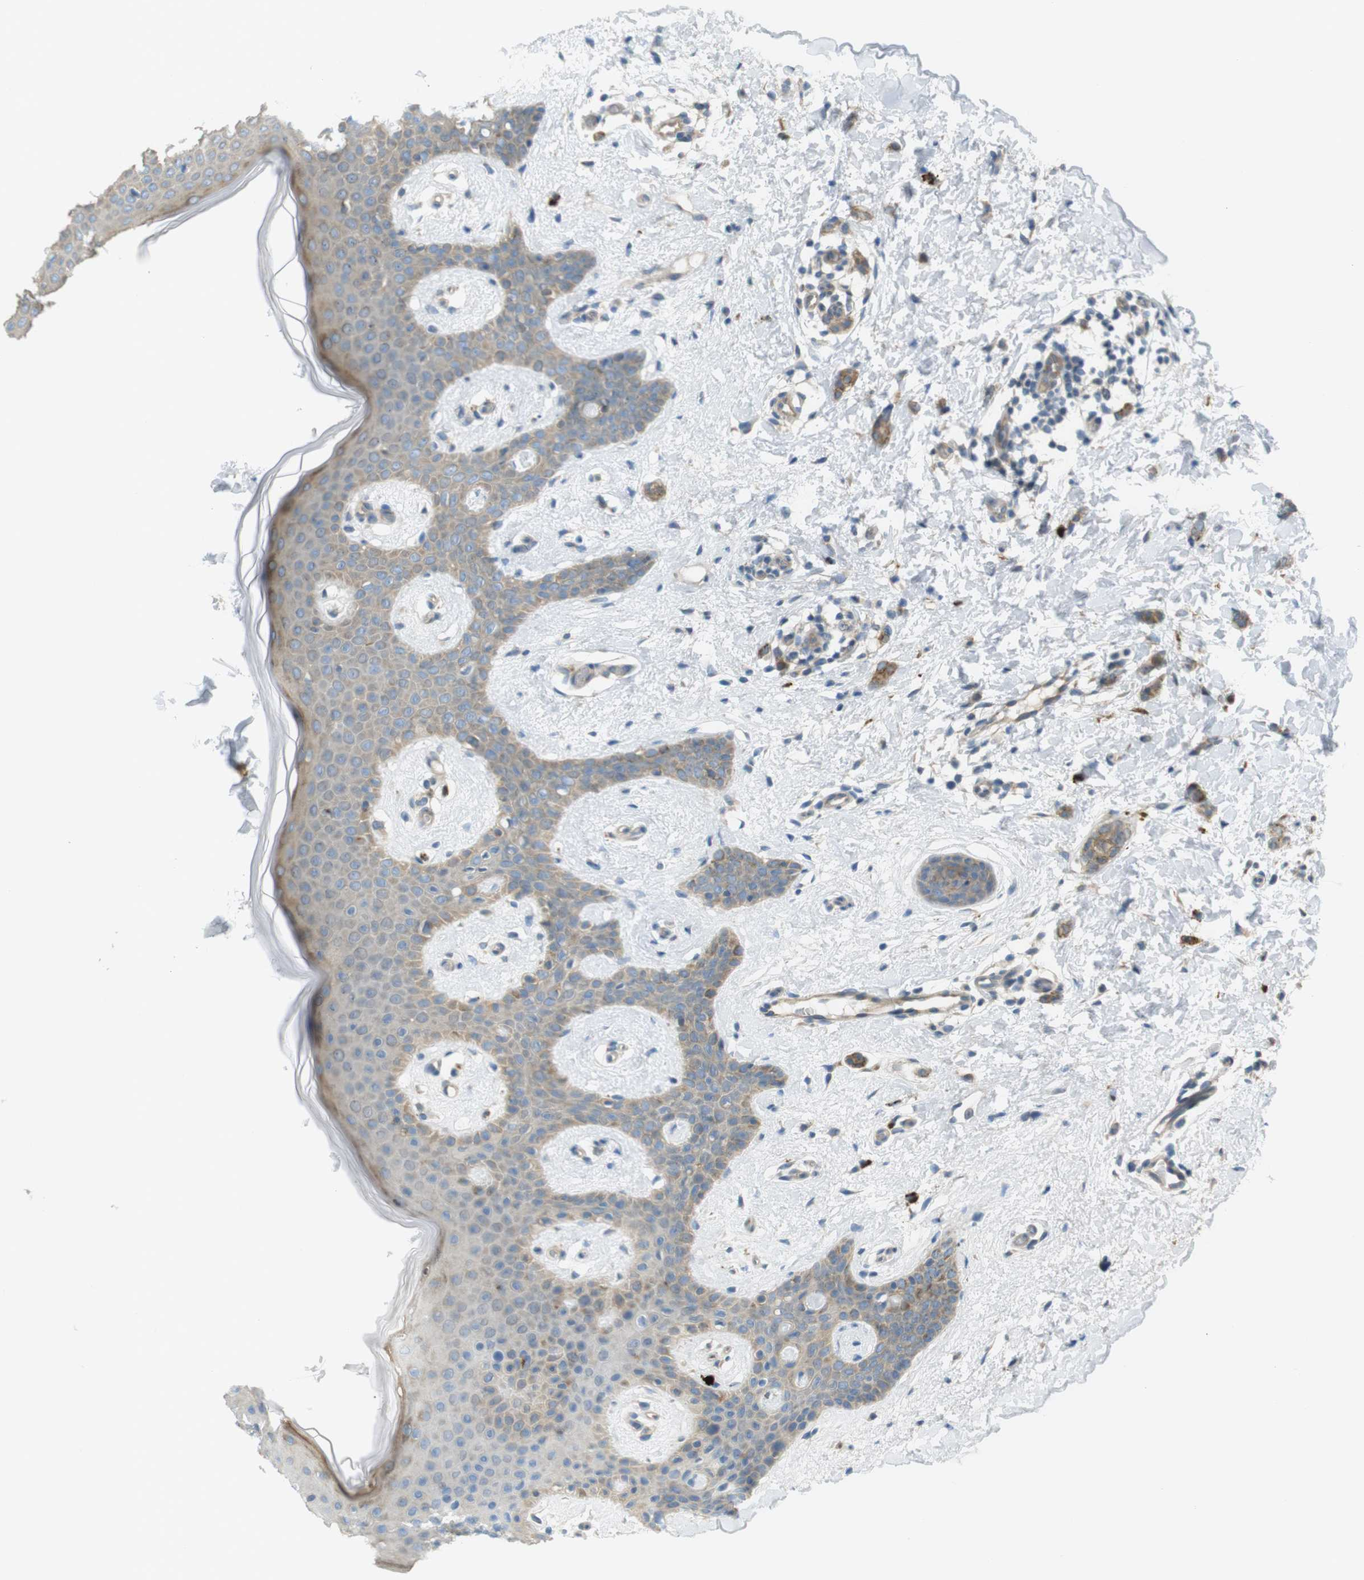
{"staining": {"intensity": "moderate", "quantity": ">75%", "location": "cytoplasmic/membranous"}, "tissue": "breast cancer", "cell_type": "Tumor cells", "image_type": "cancer", "snomed": [{"axis": "morphology", "description": "Lobular carcinoma"}, {"axis": "topography", "description": "Skin"}, {"axis": "topography", "description": "Breast"}], "caption": "Breast lobular carcinoma stained for a protein displays moderate cytoplasmic/membranous positivity in tumor cells.", "gene": "TMEM41B", "patient": {"sex": "female", "age": 46}}